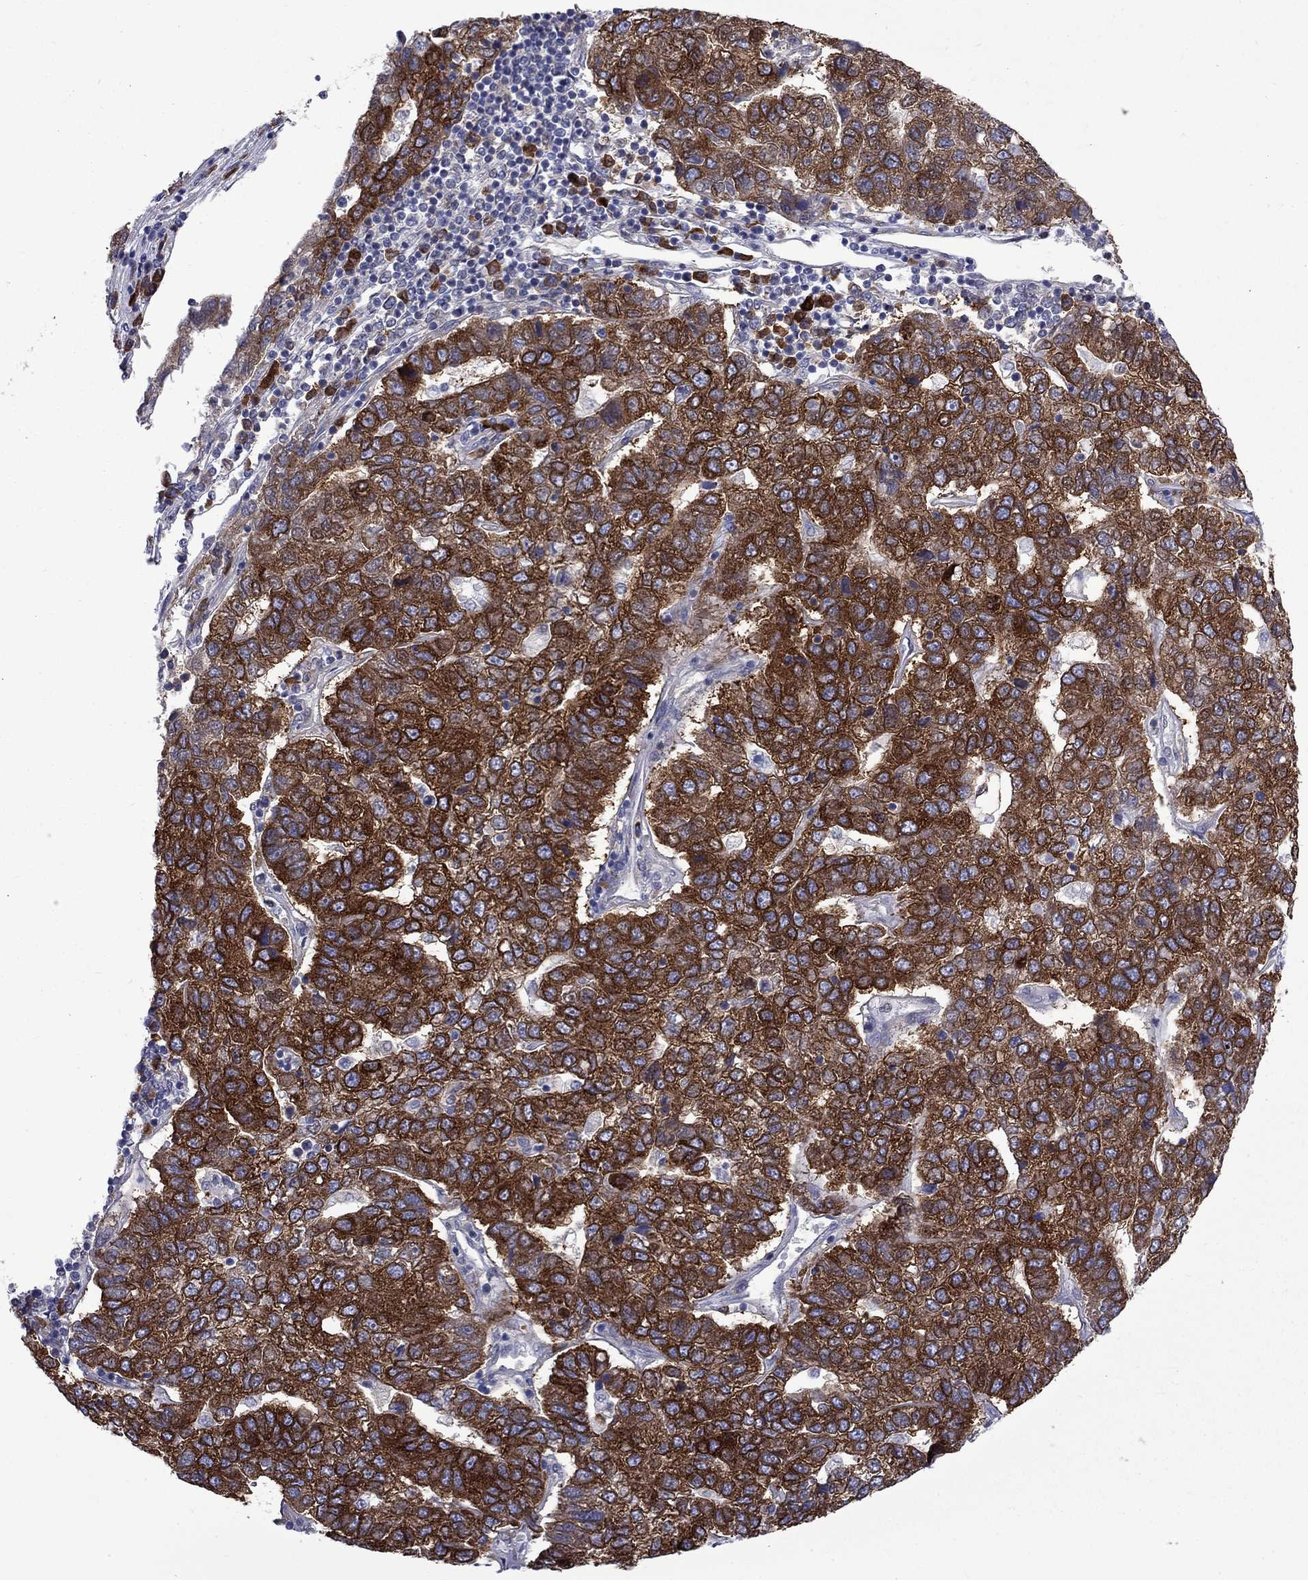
{"staining": {"intensity": "strong", "quantity": ">75%", "location": "cytoplasmic/membranous"}, "tissue": "pancreatic cancer", "cell_type": "Tumor cells", "image_type": "cancer", "snomed": [{"axis": "morphology", "description": "Adenocarcinoma, NOS"}, {"axis": "topography", "description": "Pancreas"}], "caption": "Immunohistochemistry image of neoplastic tissue: pancreatic cancer stained using immunohistochemistry exhibits high levels of strong protein expression localized specifically in the cytoplasmic/membranous of tumor cells, appearing as a cytoplasmic/membranous brown color.", "gene": "PABPC4", "patient": {"sex": "female", "age": 61}}